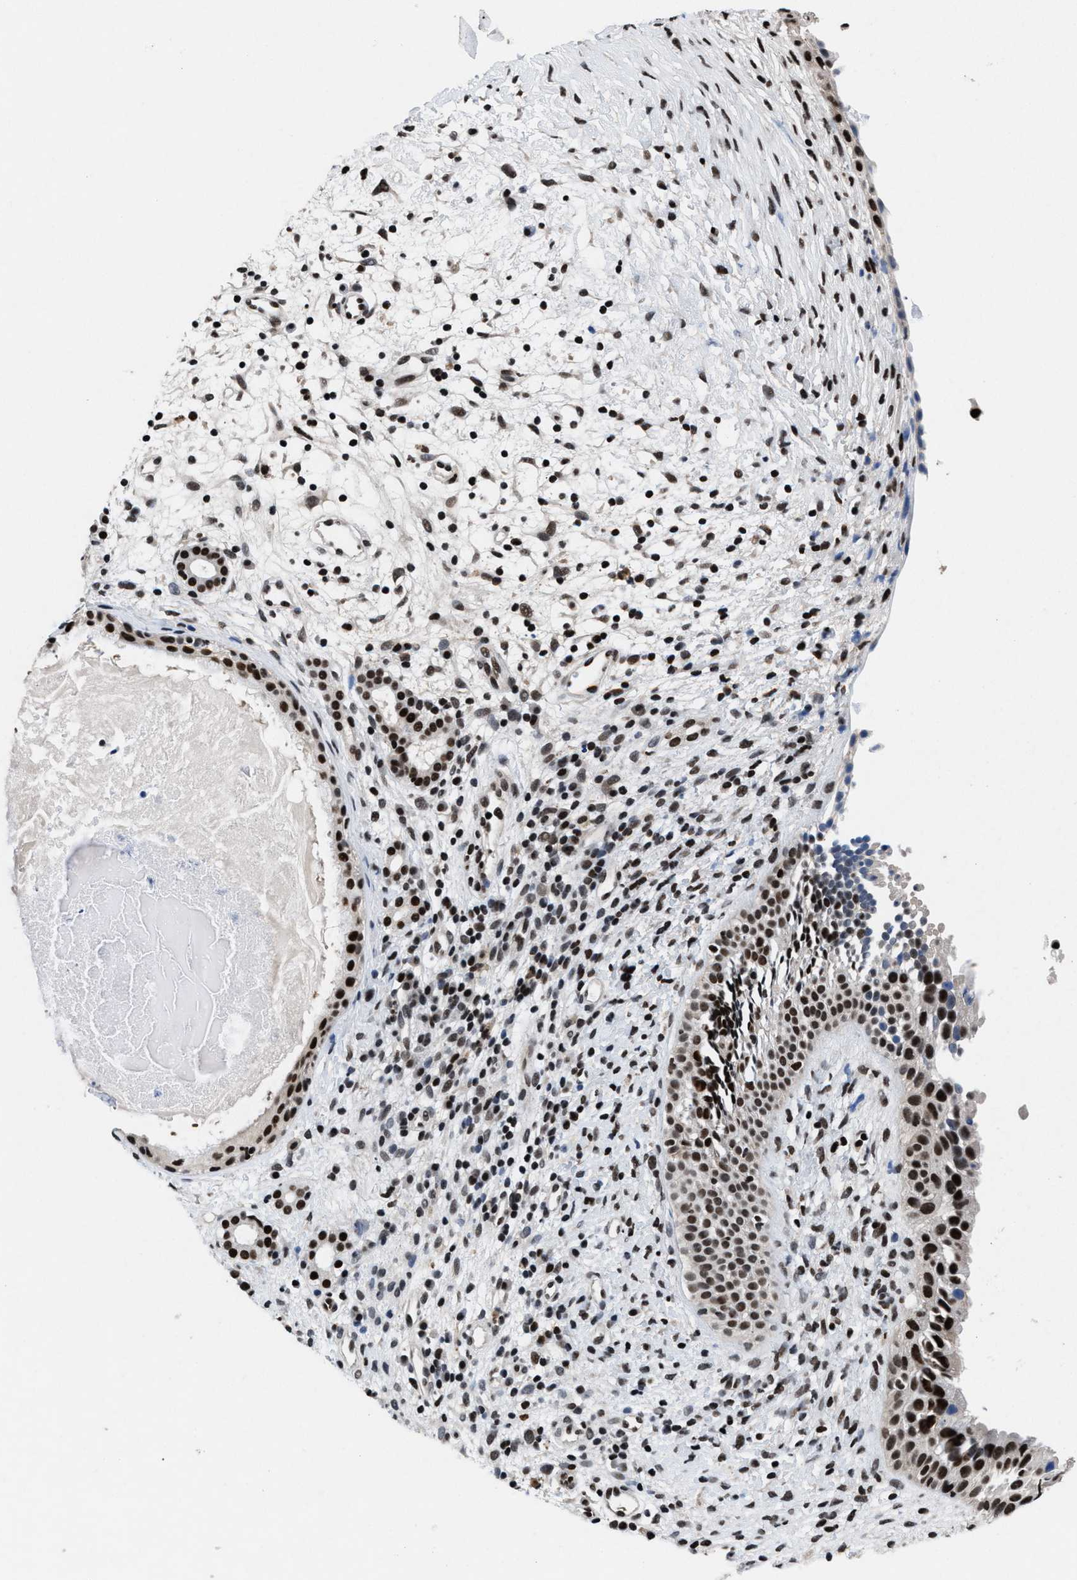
{"staining": {"intensity": "strong", "quantity": ">75%", "location": "nuclear"}, "tissue": "nasopharynx", "cell_type": "Respiratory epithelial cells", "image_type": "normal", "snomed": [{"axis": "morphology", "description": "Normal tissue, NOS"}, {"axis": "topography", "description": "Nasopharynx"}], "caption": "Protein staining reveals strong nuclear positivity in about >75% of respiratory epithelial cells in unremarkable nasopharynx.", "gene": "WDR81", "patient": {"sex": "male", "age": 22}}